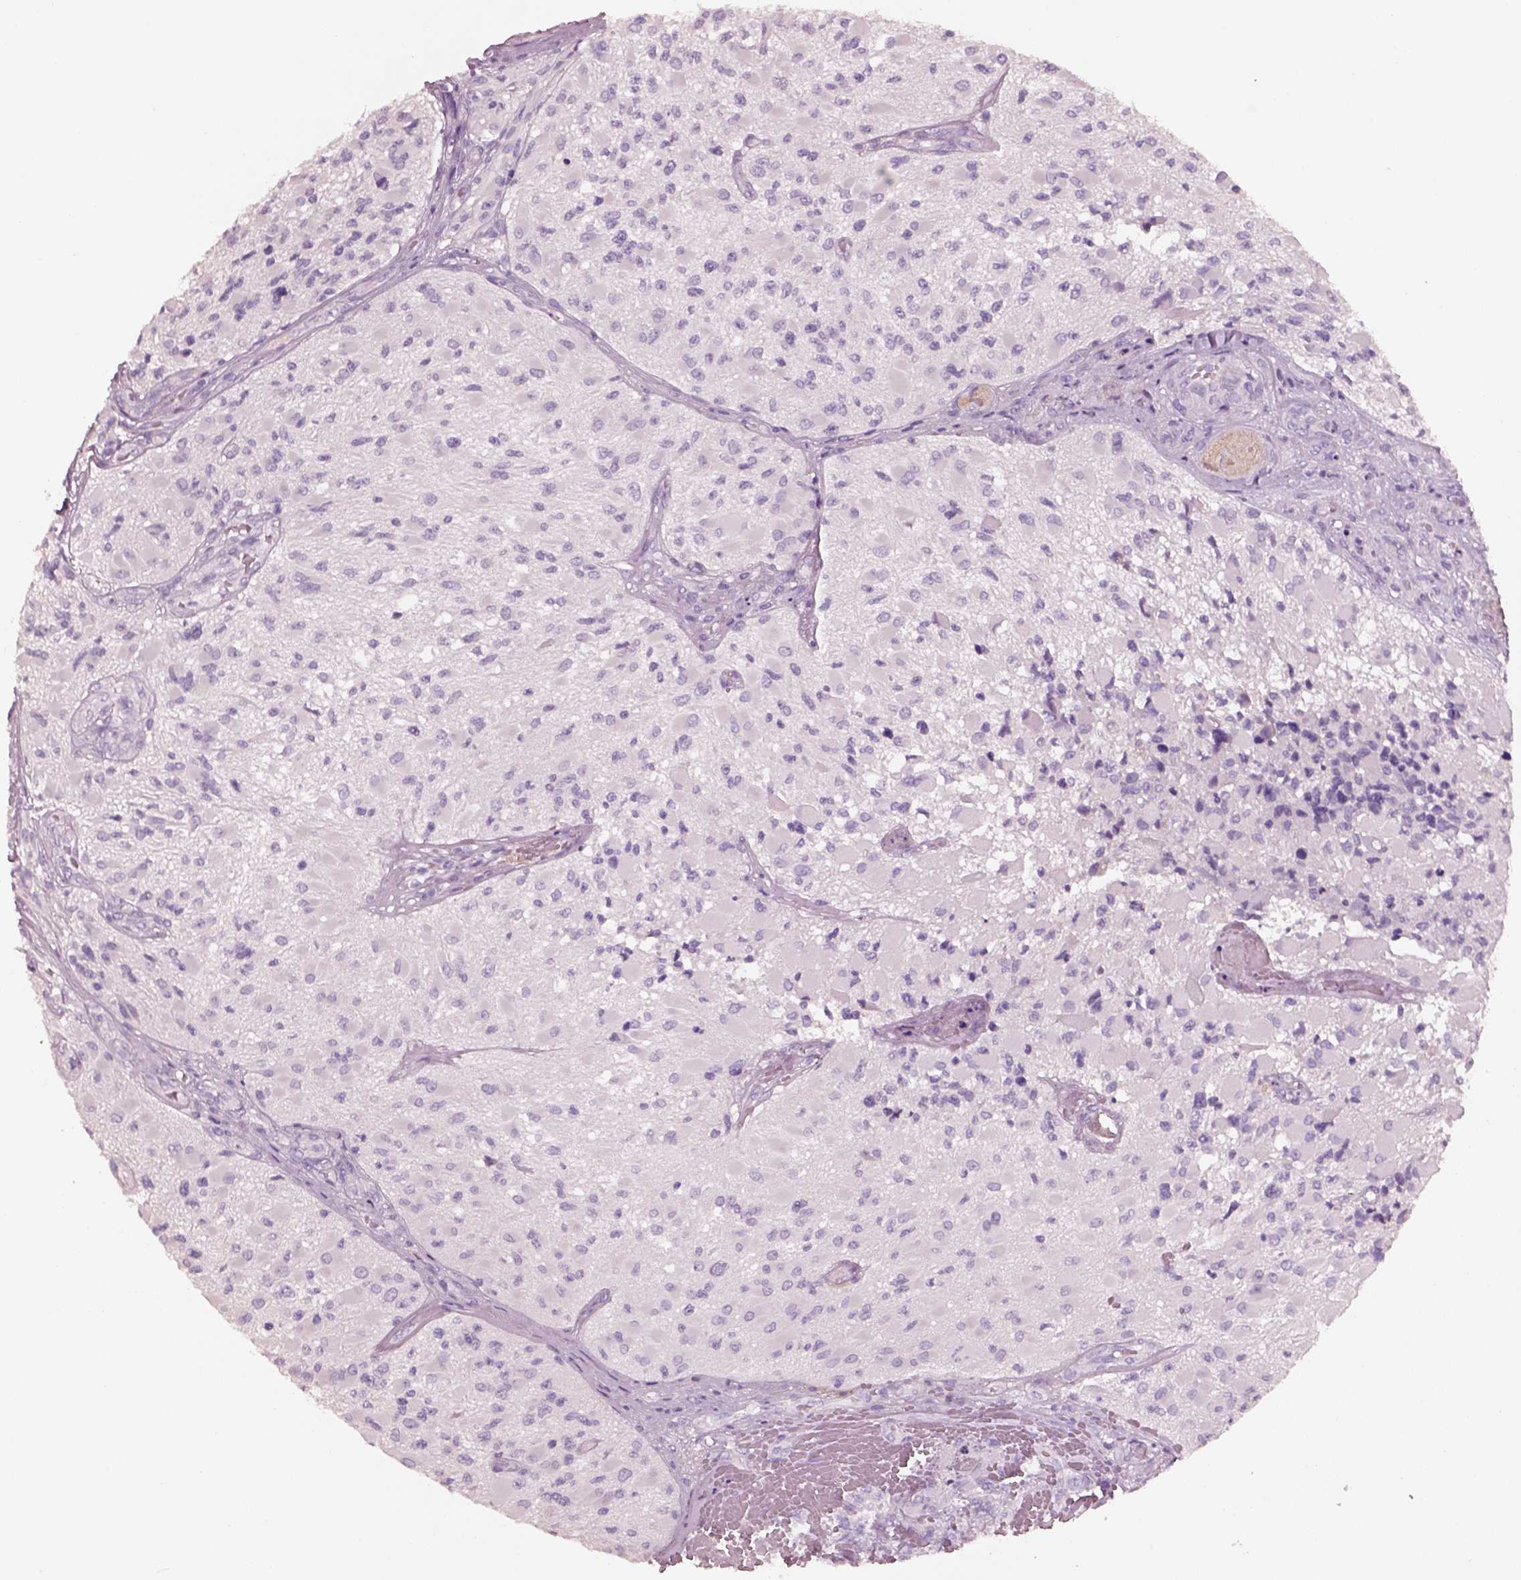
{"staining": {"intensity": "negative", "quantity": "none", "location": "none"}, "tissue": "glioma", "cell_type": "Tumor cells", "image_type": "cancer", "snomed": [{"axis": "morphology", "description": "Glioma, malignant, High grade"}, {"axis": "topography", "description": "Brain"}], "caption": "A photomicrograph of malignant glioma (high-grade) stained for a protein reveals no brown staining in tumor cells.", "gene": "PNOC", "patient": {"sex": "female", "age": 63}}